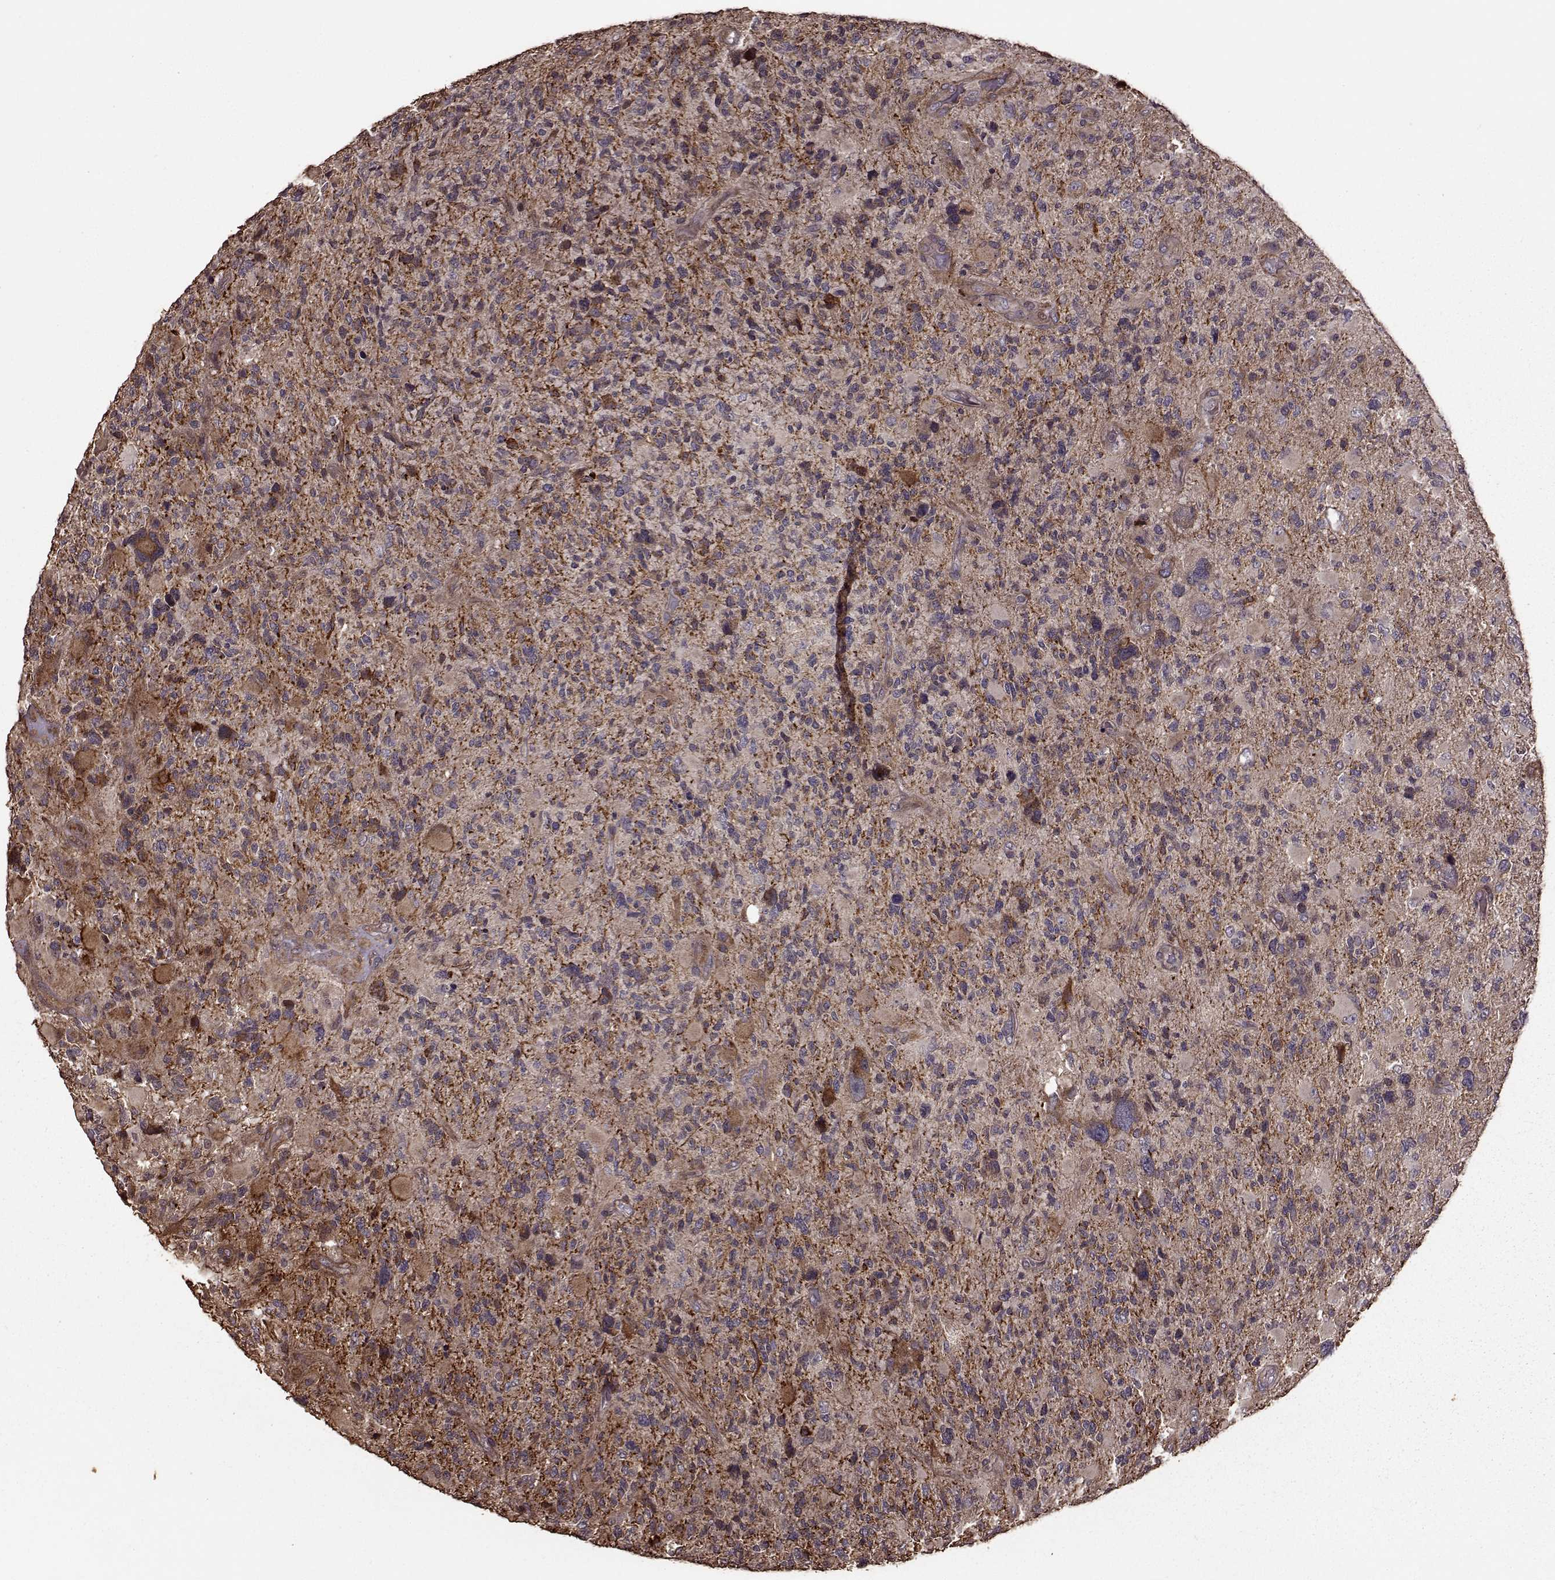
{"staining": {"intensity": "weak", "quantity": ">75%", "location": "cytoplasmic/membranous"}, "tissue": "glioma", "cell_type": "Tumor cells", "image_type": "cancer", "snomed": [{"axis": "morphology", "description": "Glioma, malignant, High grade"}, {"axis": "topography", "description": "Brain"}], "caption": "Glioma stained with a protein marker displays weak staining in tumor cells.", "gene": "FBXW11", "patient": {"sex": "female", "age": 71}}